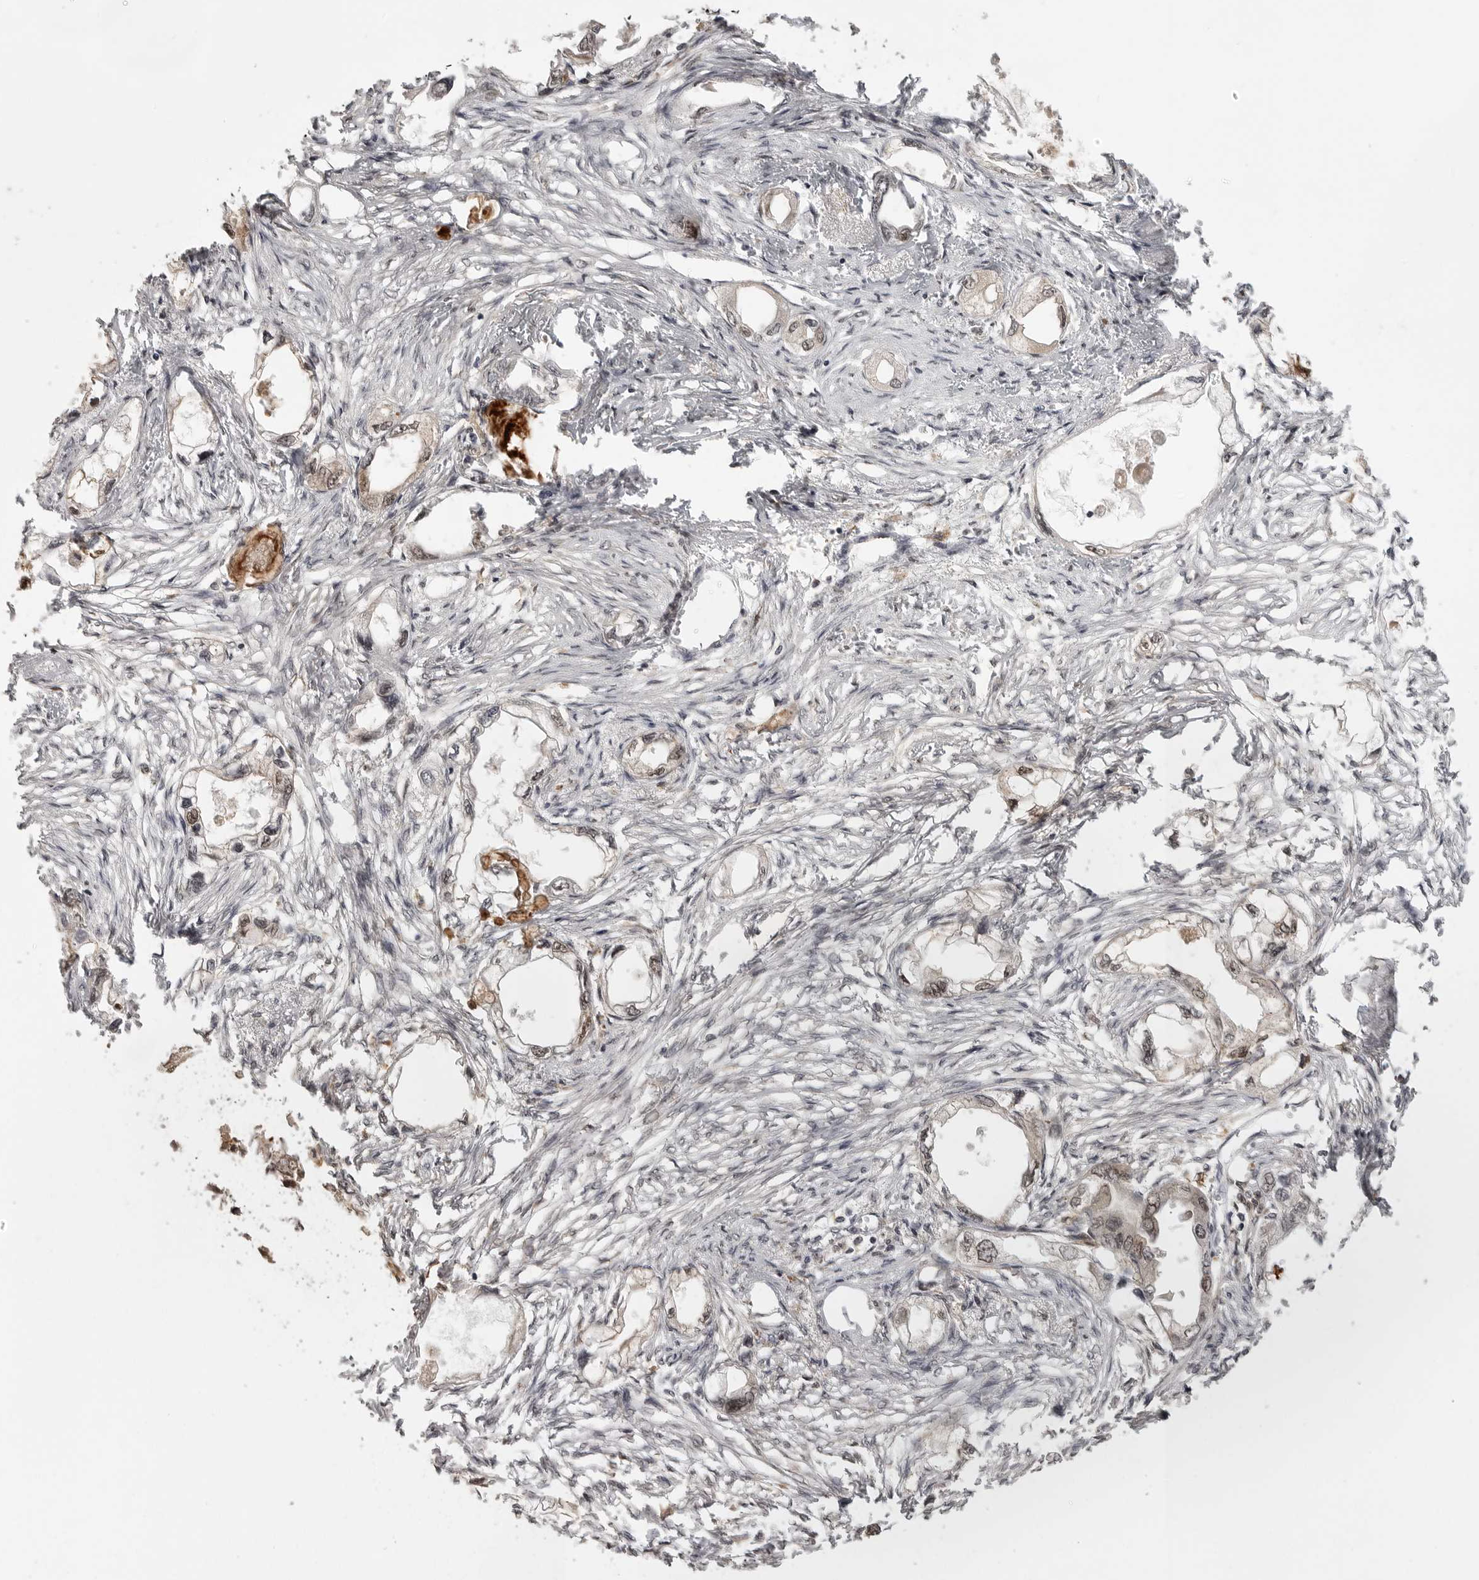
{"staining": {"intensity": "weak", "quantity": "25%-75%", "location": "nuclear"}, "tissue": "endometrial cancer", "cell_type": "Tumor cells", "image_type": "cancer", "snomed": [{"axis": "morphology", "description": "Adenocarcinoma, NOS"}, {"axis": "morphology", "description": "Adenocarcinoma, metastatic, NOS"}, {"axis": "topography", "description": "Adipose tissue"}, {"axis": "topography", "description": "Endometrium"}], "caption": "IHC staining of endometrial adenocarcinoma, which reveals low levels of weak nuclear expression in approximately 25%-75% of tumor cells indicating weak nuclear protein staining. The staining was performed using DAB (3,3'-diaminobenzidine) (brown) for protein detection and nuclei were counterstained in hematoxylin (blue).", "gene": "PEG3", "patient": {"sex": "female", "age": 67}}